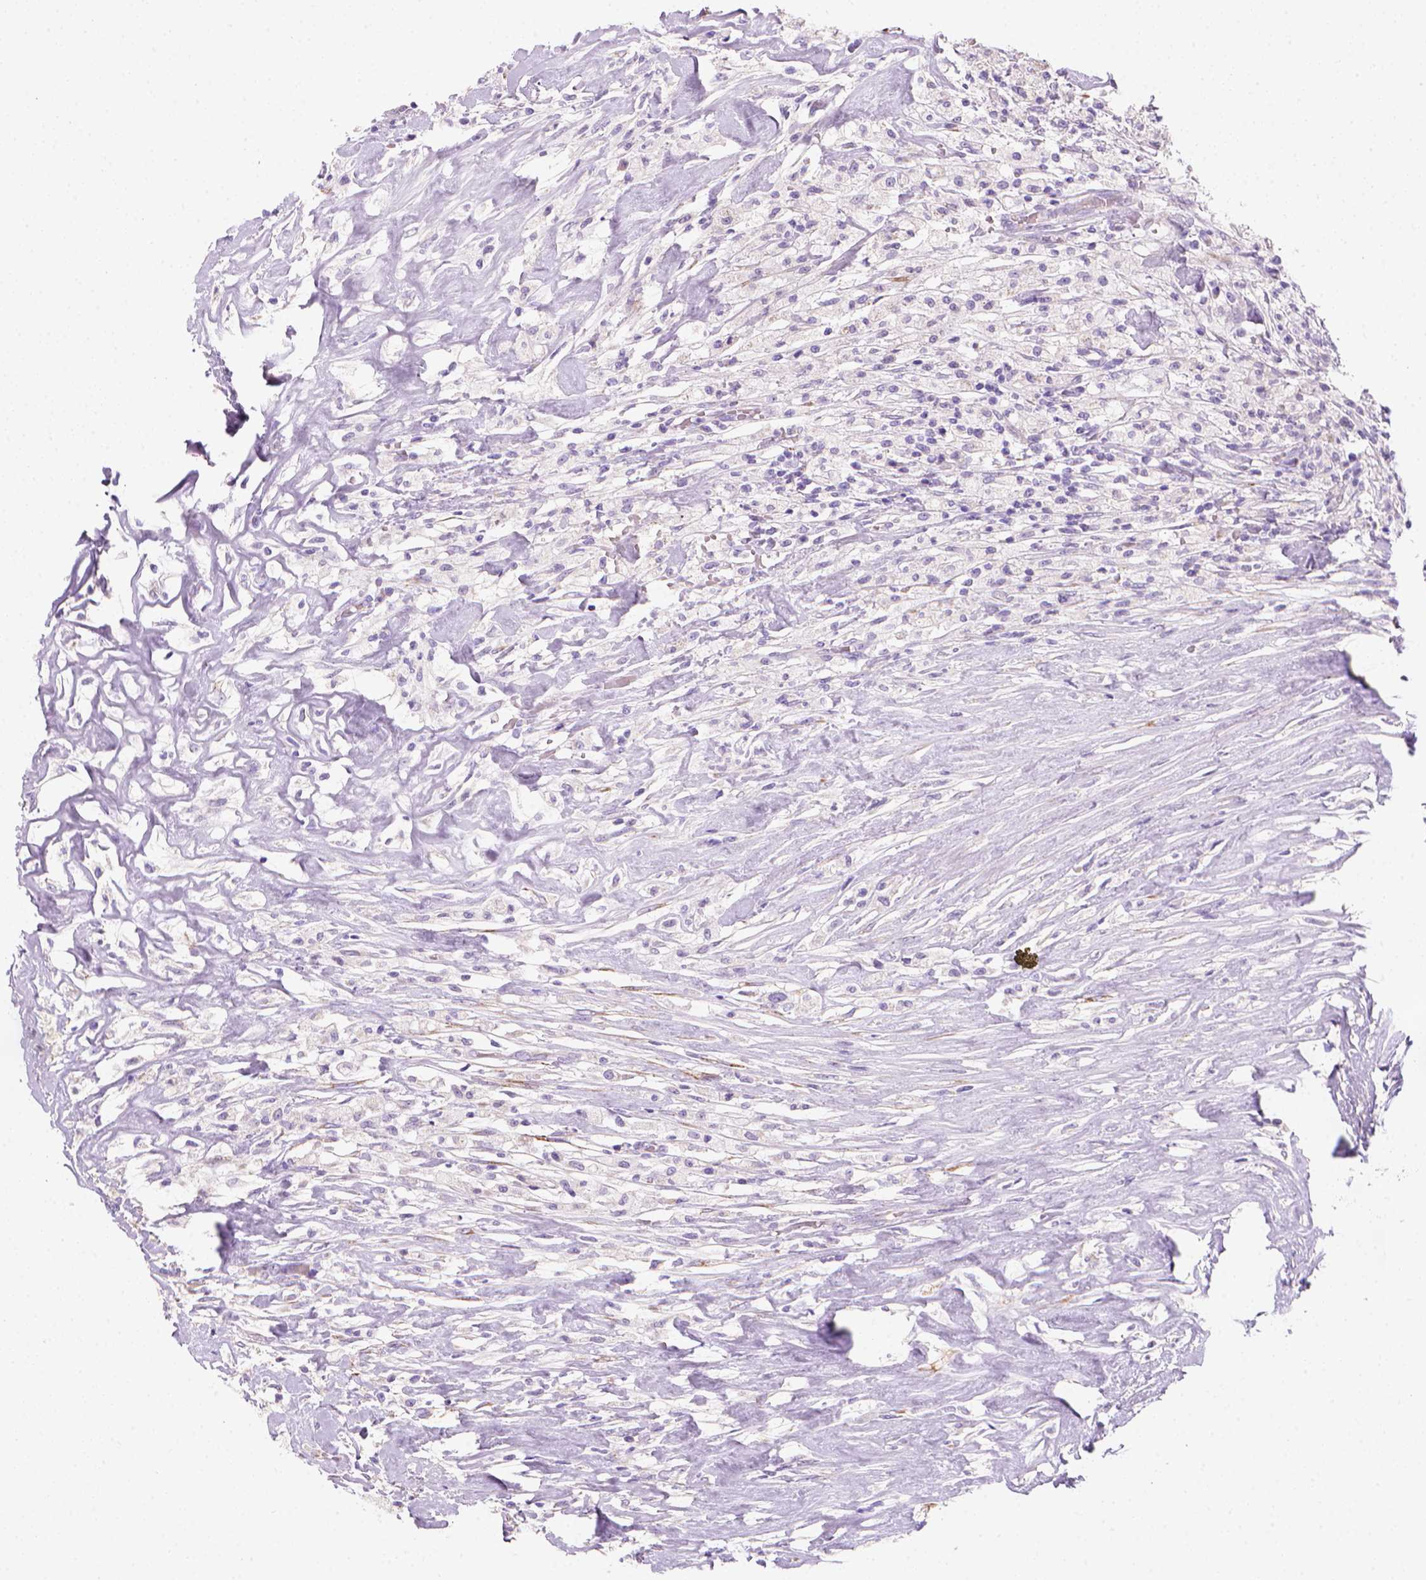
{"staining": {"intensity": "negative", "quantity": "none", "location": "none"}, "tissue": "testis cancer", "cell_type": "Tumor cells", "image_type": "cancer", "snomed": [{"axis": "morphology", "description": "Necrosis, NOS"}, {"axis": "morphology", "description": "Carcinoma, Embryonal, NOS"}, {"axis": "topography", "description": "Testis"}], "caption": "High magnification brightfield microscopy of testis cancer stained with DAB (3,3'-diaminobenzidine) (brown) and counterstained with hematoxylin (blue): tumor cells show no significant expression.", "gene": "CES2", "patient": {"sex": "male", "age": 19}}